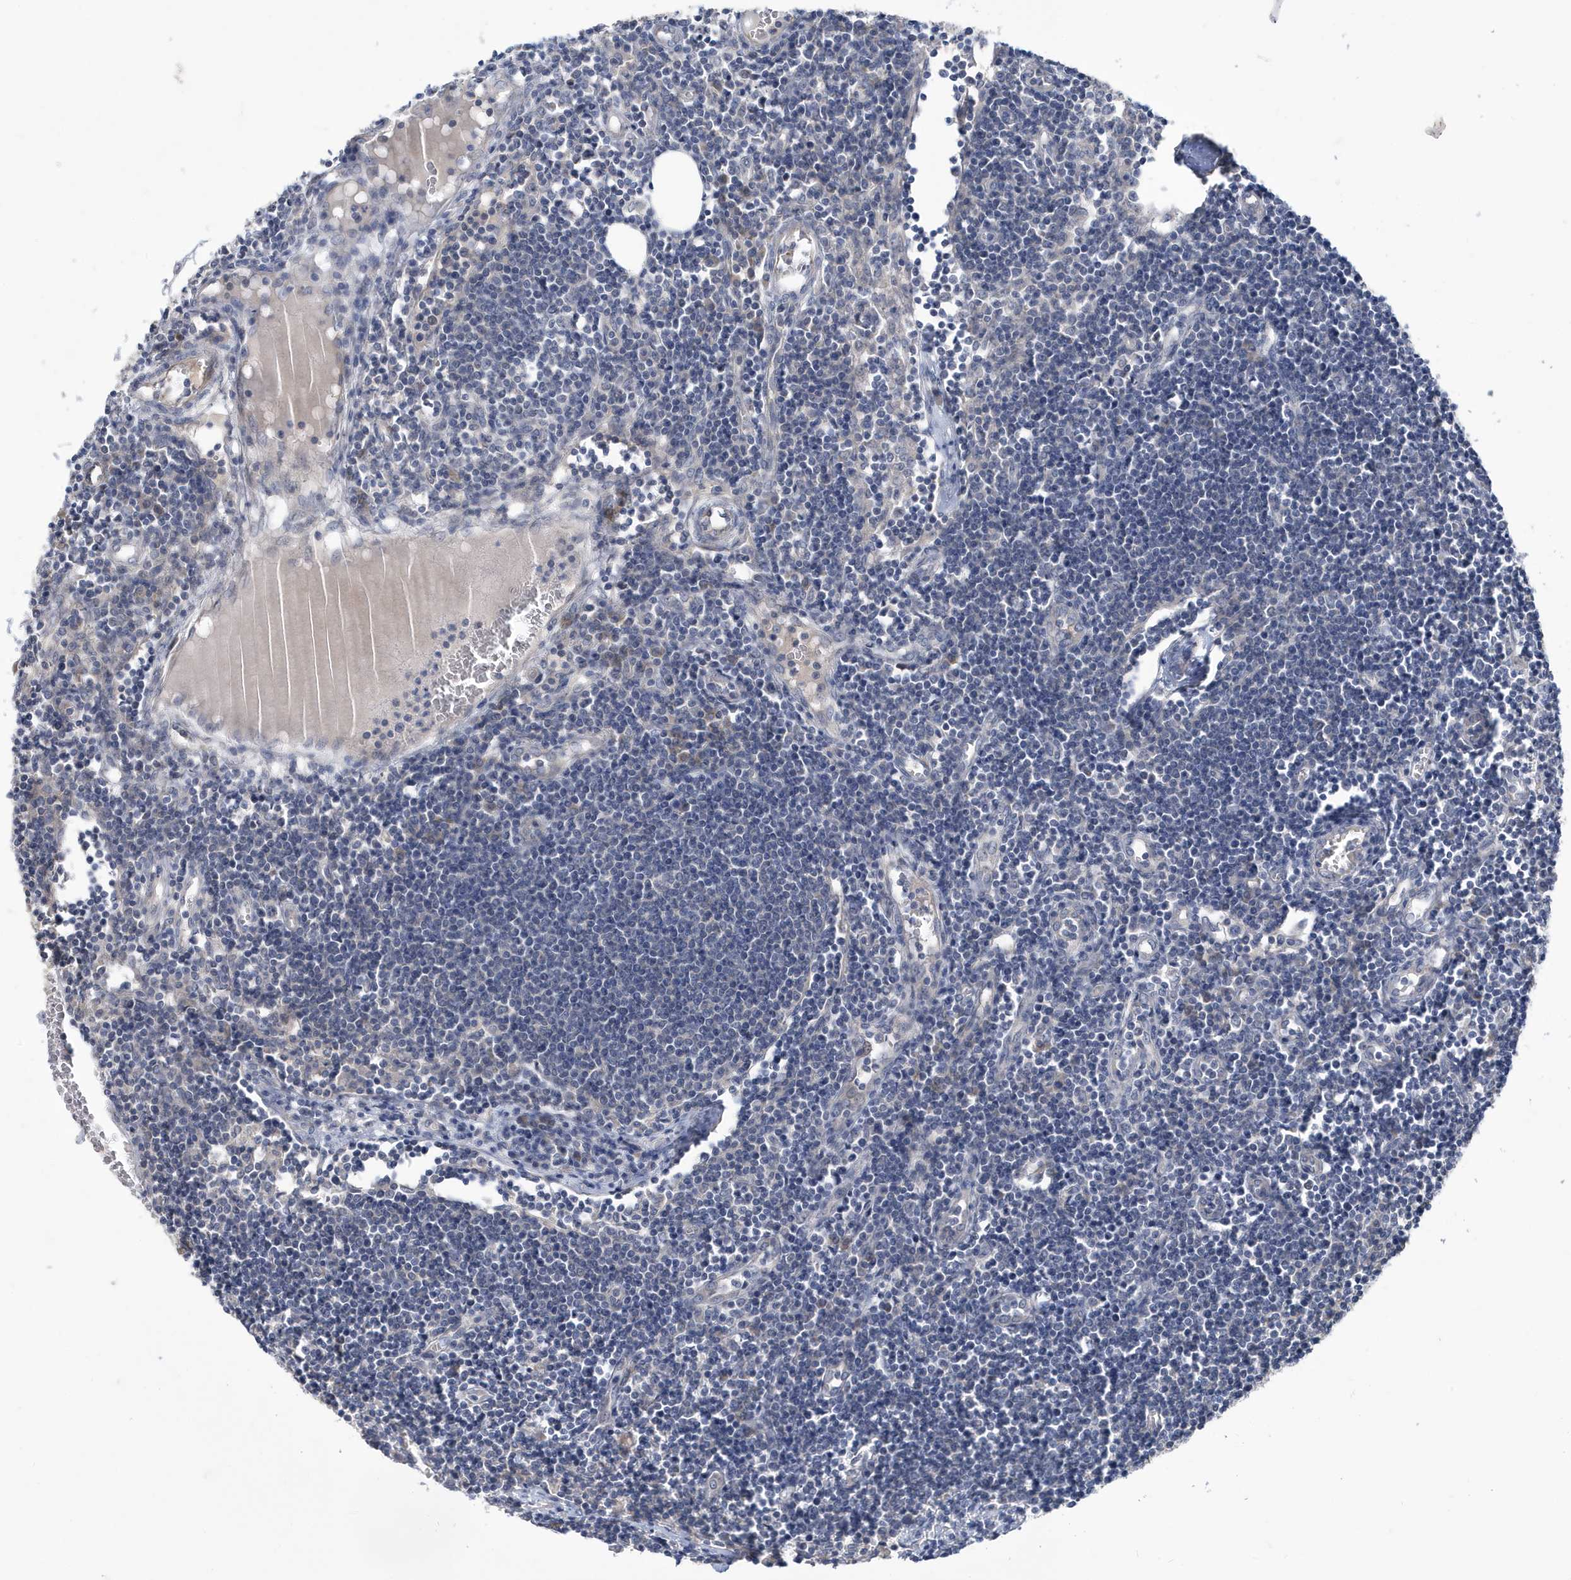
{"staining": {"intensity": "weak", "quantity": "<25%", "location": "nuclear"}, "tissue": "lymph node", "cell_type": "Germinal center cells", "image_type": "normal", "snomed": [{"axis": "morphology", "description": "Normal tissue, NOS"}, {"axis": "morphology", "description": "Malignant melanoma, Metastatic site"}, {"axis": "topography", "description": "Lymph node"}], "caption": "Lymph node stained for a protein using immunohistochemistry exhibits no staining germinal center cells.", "gene": "ZNF654", "patient": {"sex": "male", "age": 41}}